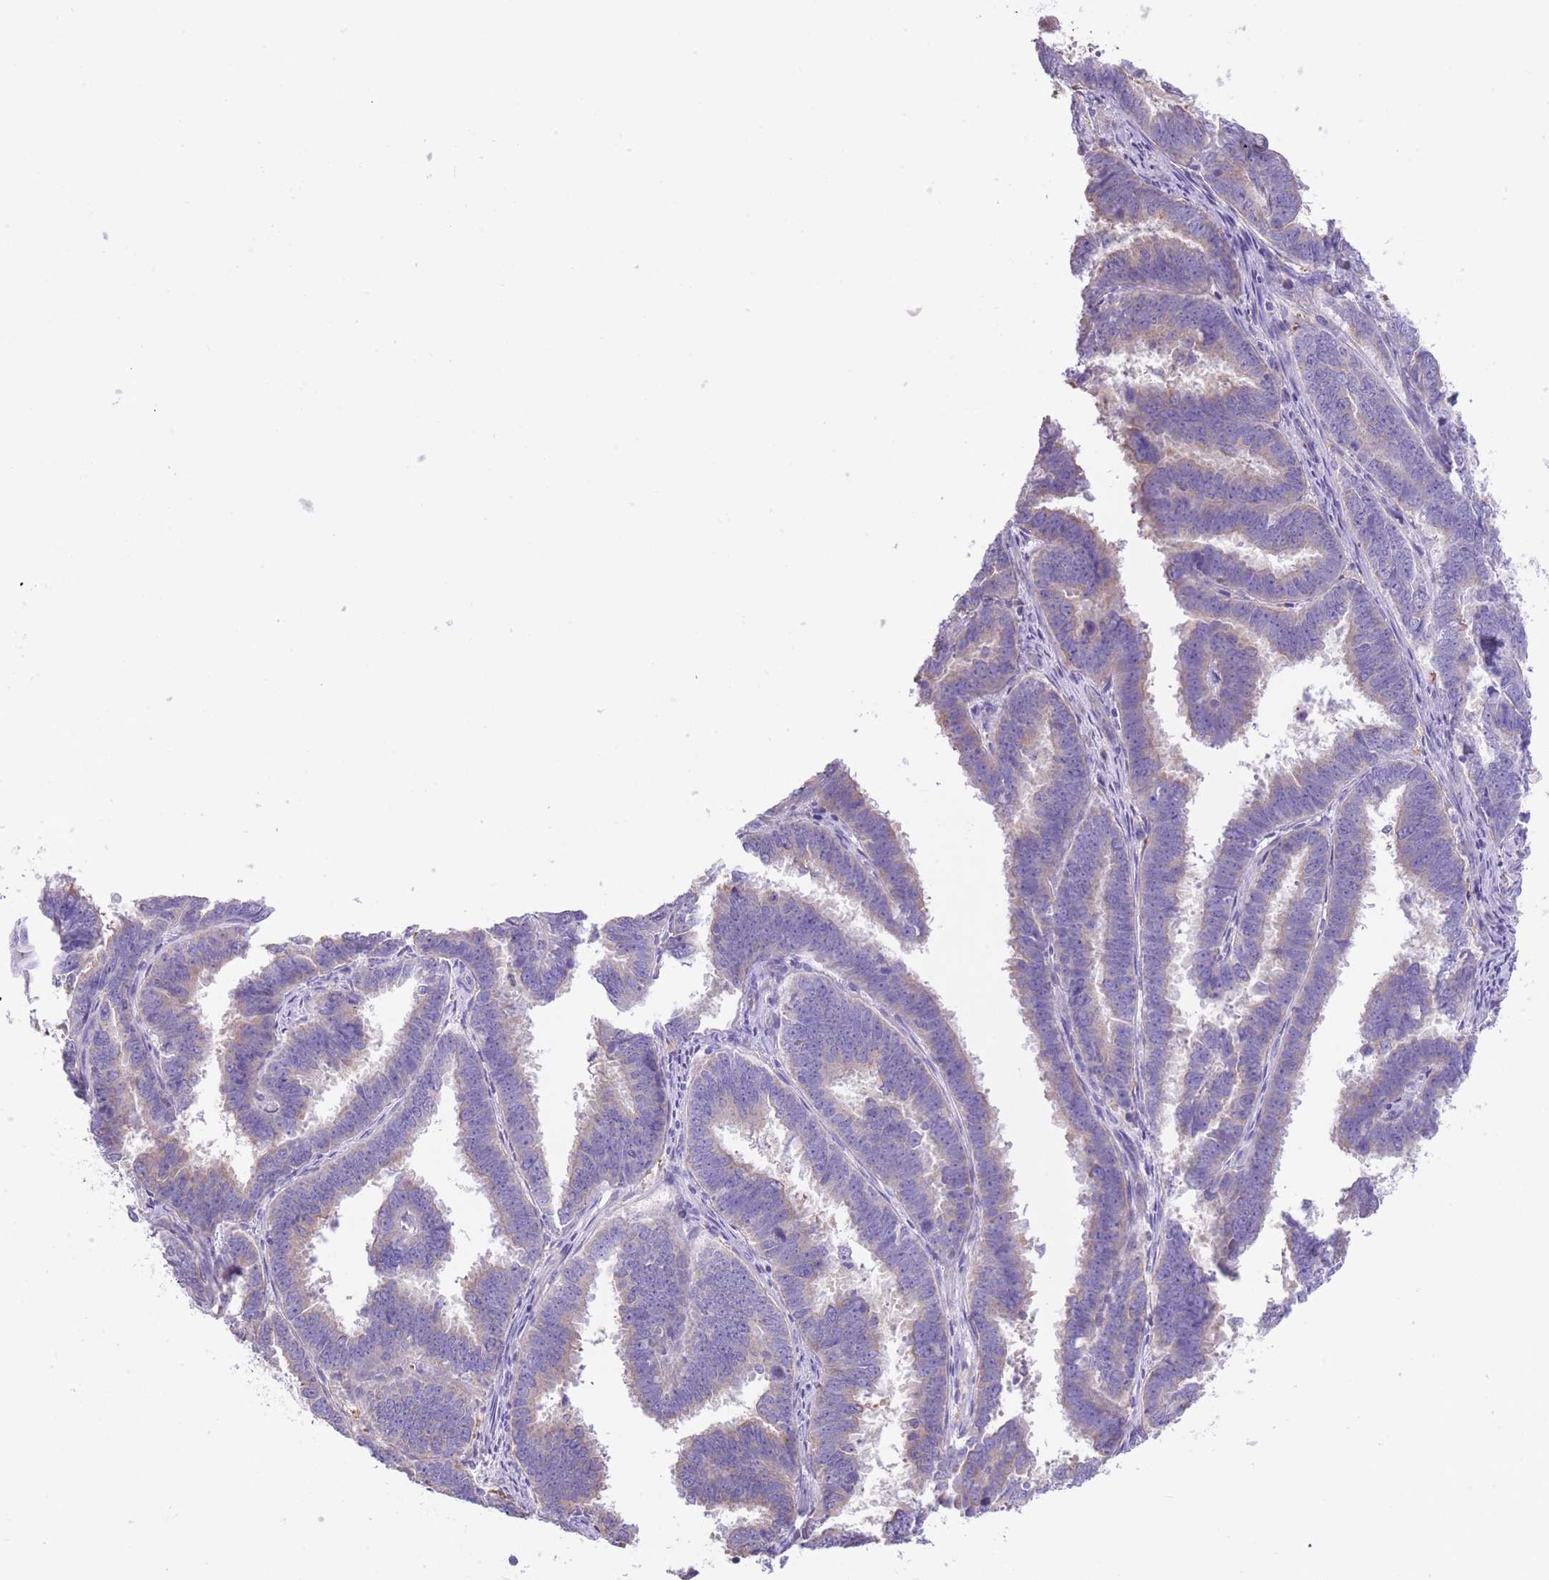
{"staining": {"intensity": "negative", "quantity": "none", "location": "none"}, "tissue": "endometrial cancer", "cell_type": "Tumor cells", "image_type": "cancer", "snomed": [{"axis": "morphology", "description": "Adenocarcinoma, NOS"}, {"axis": "topography", "description": "Endometrium"}], "caption": "DAB (3,3'-diaminobenzidine) immunohistochemical staining of human endometrial adenocarcinoma reveals no significant expression in tumor cells. (Brightfield microscopy of DAB IHC at high magnification).", "gene": "RHOU", "patient": {"sex": "female", "age": 75}}